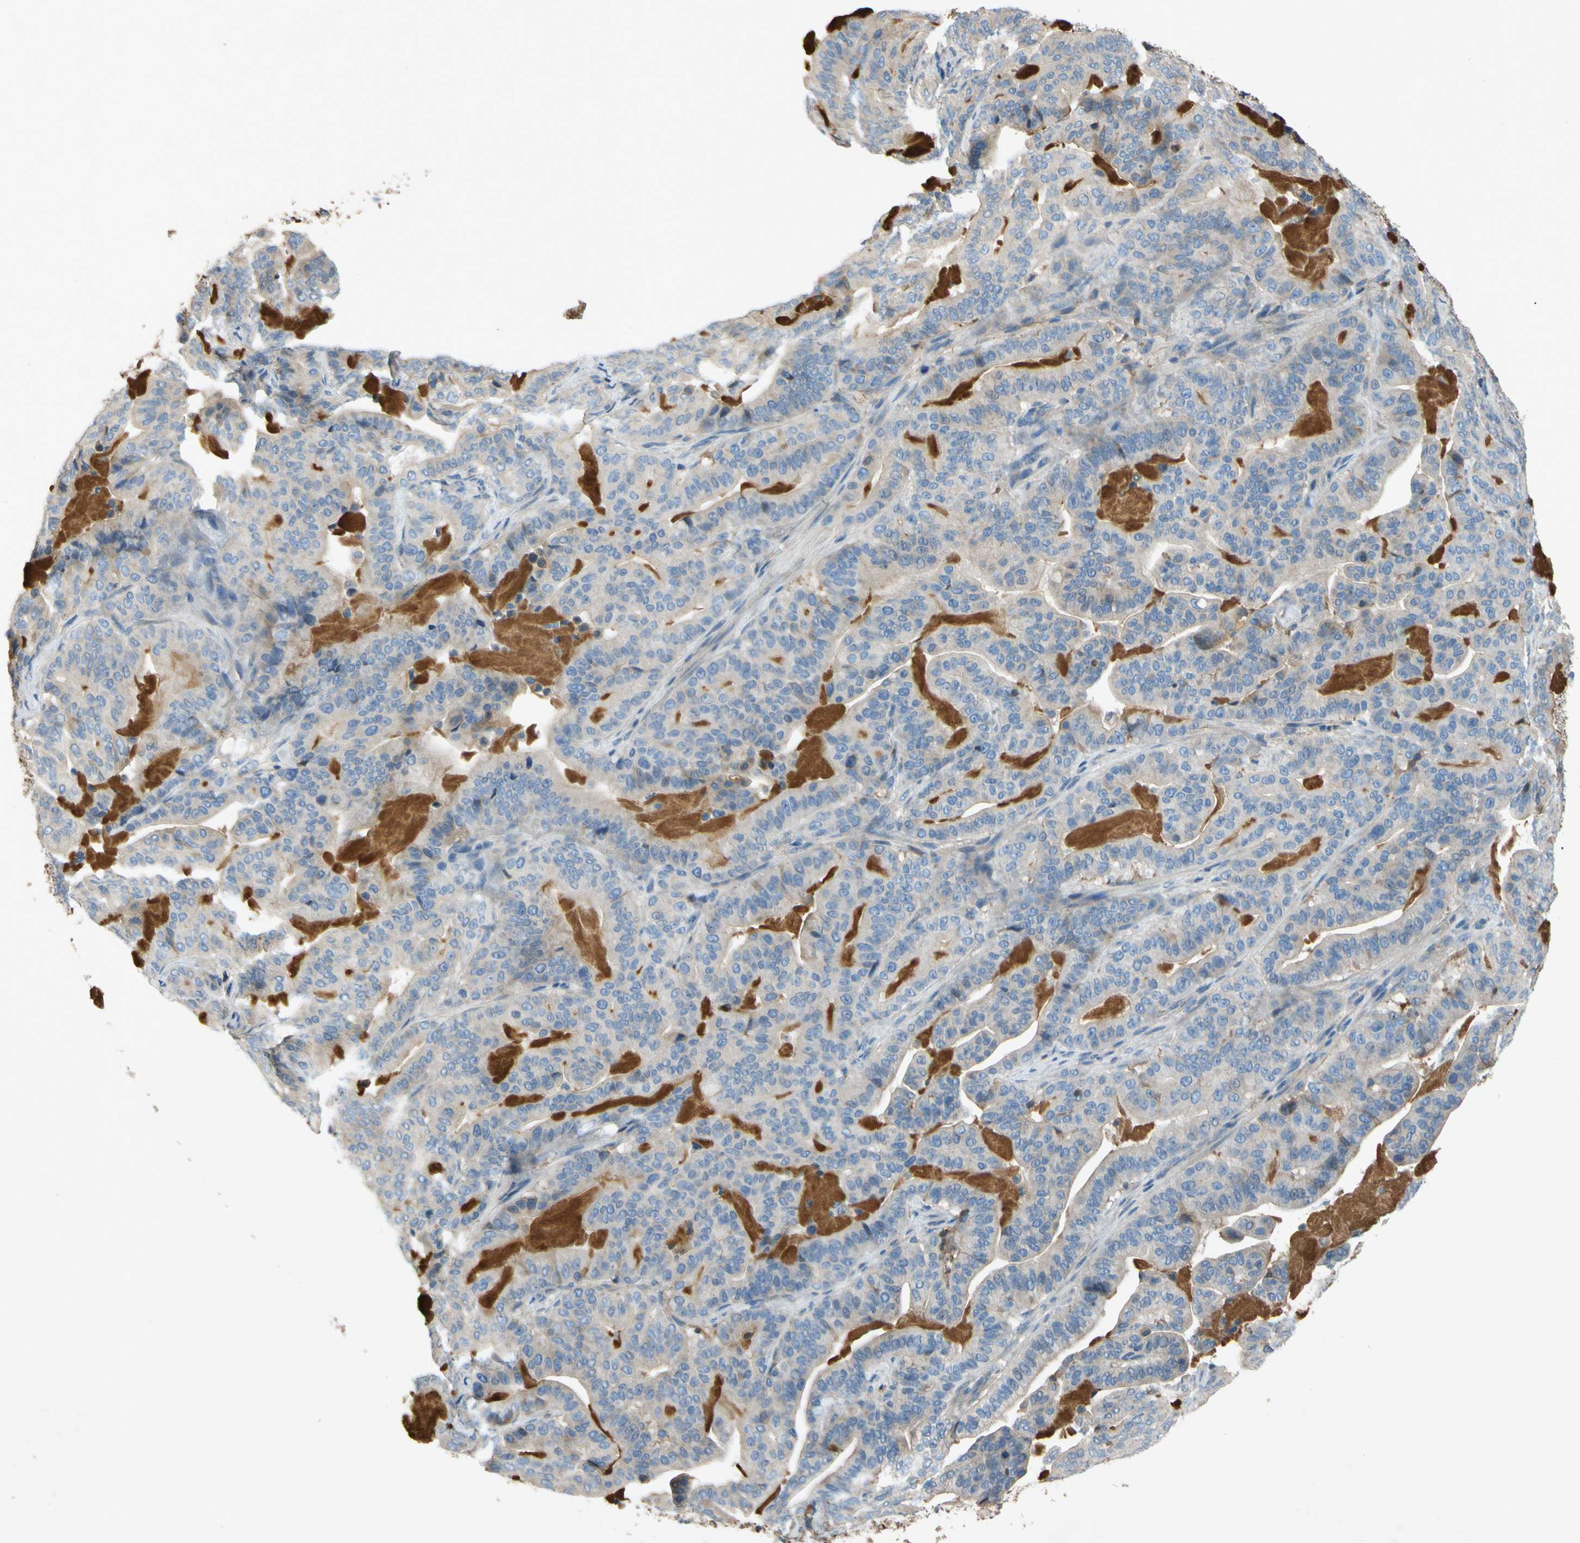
{"staining": {"intensity": "weak", "quantity": ">75%", "location": "cytoplasmic/membranous"}, "tissue": "pancreatic cancer", "cell_type": "Tumor cells", "image_type": "cancer", "snomed": [{"axis": "morphology", "description": "Adenocarcinoma, NOS"}, {"axis": "topography", "description": "Pancreas"}], "caption": "Immunohistochemical staining of human adenocarcinoma (pancreatic) displays low levels of weak cytoplasmic/membranous staining in about >75% of tumor cells.", "gene": "TIMP2", "patient": {"sex": "male", "age": 63}}